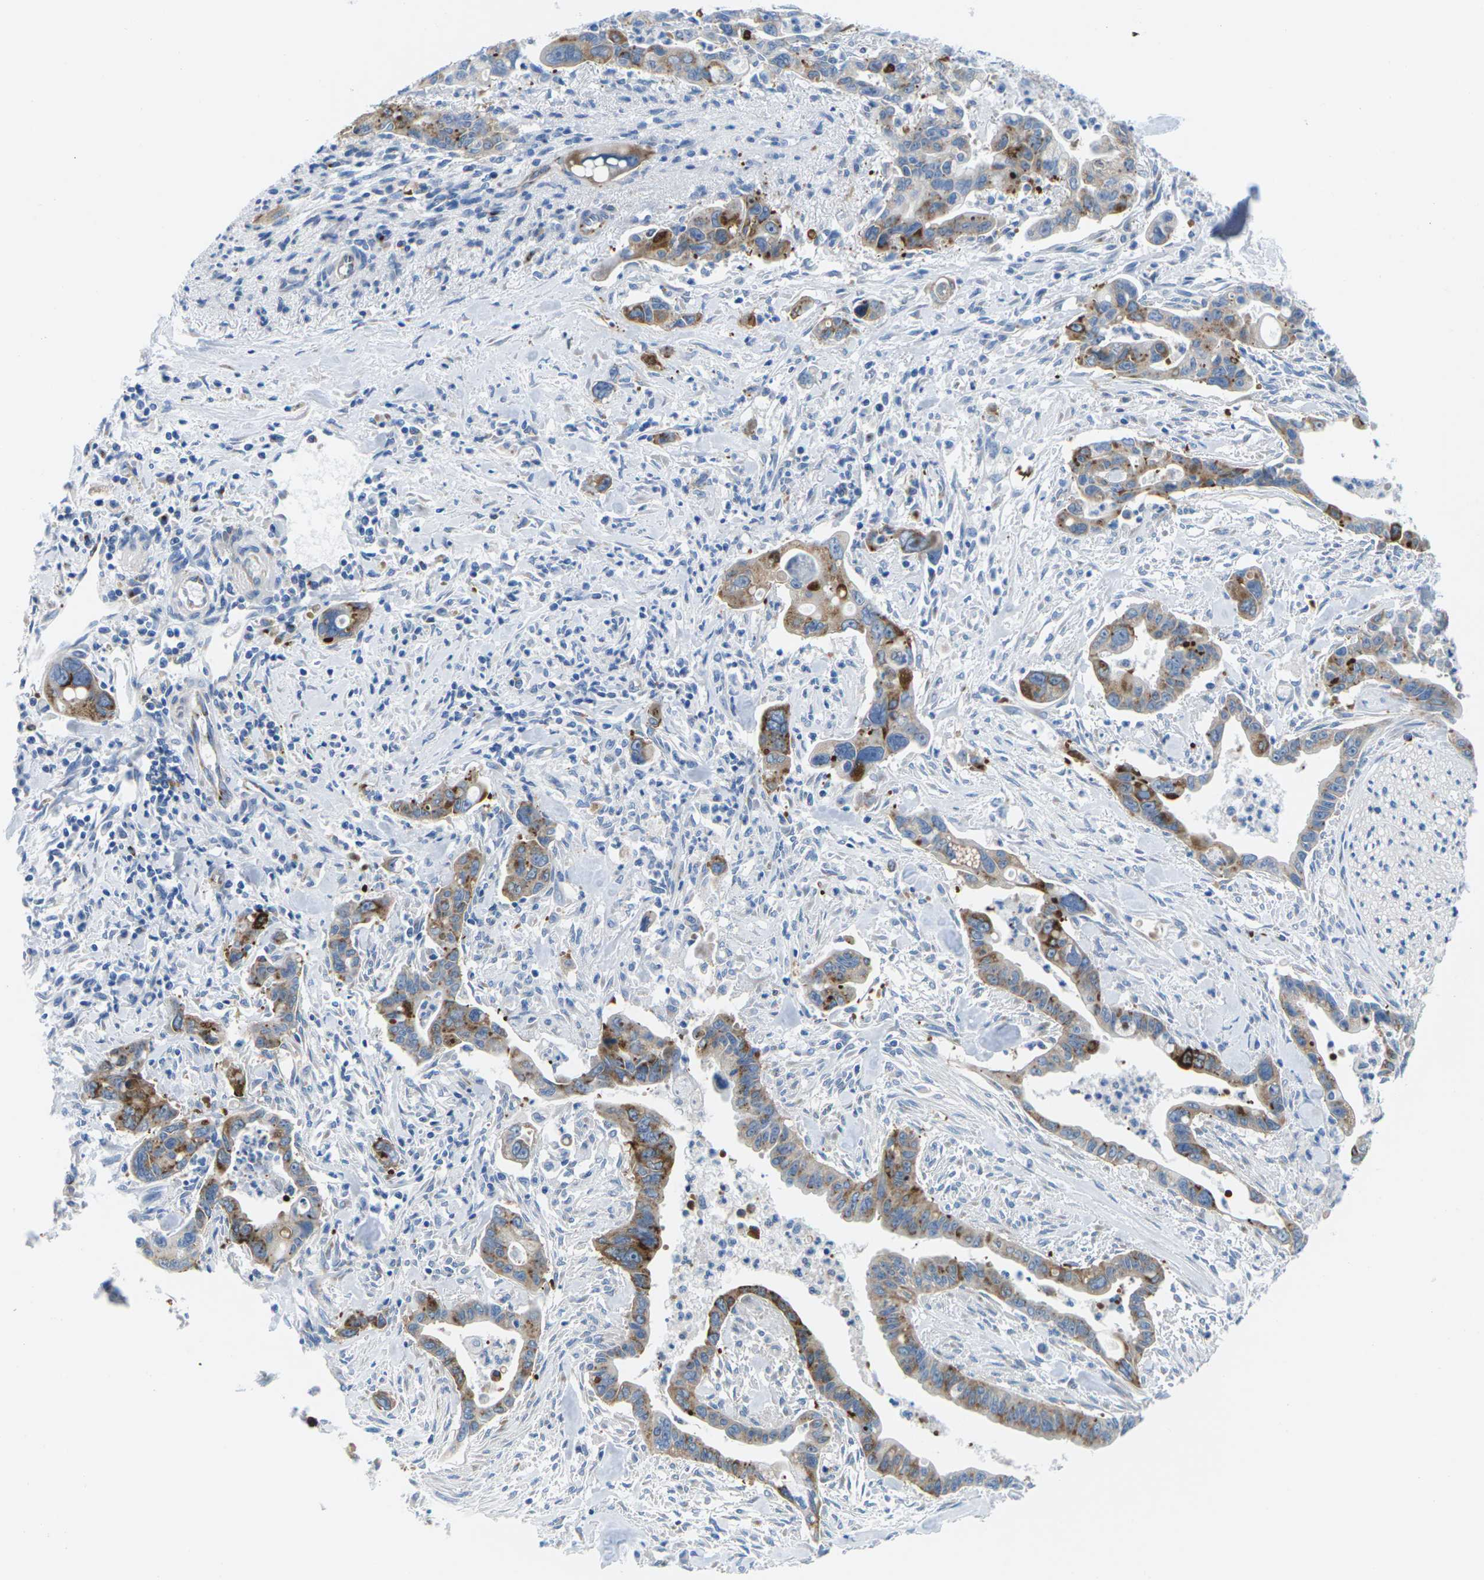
{"staining": {"intensity": "moderate", "quantity": "25%-75%", "location": "cytoplasmic/membranous"}, "tissue": "pancreatic cancer", "cell_type": "Tumor cells", "image_type": "cancer", "snomed": [{"axis": "morphology", "description": "Adenocarcinoma, NOS"}, {"axis": "topography", "description": "Pancreas"}], "caption": "Moderate cytoplasmic/membranous protein expression is identified in approximately 25%-75% of tumor cells in pancreatic cancer. (DAB (3,3'-diaminobenzidine) IHC with brightfield microscopy, high magnification).", "gene": "SYNGR2", "patient": {"sex": "male", "age": 70}}